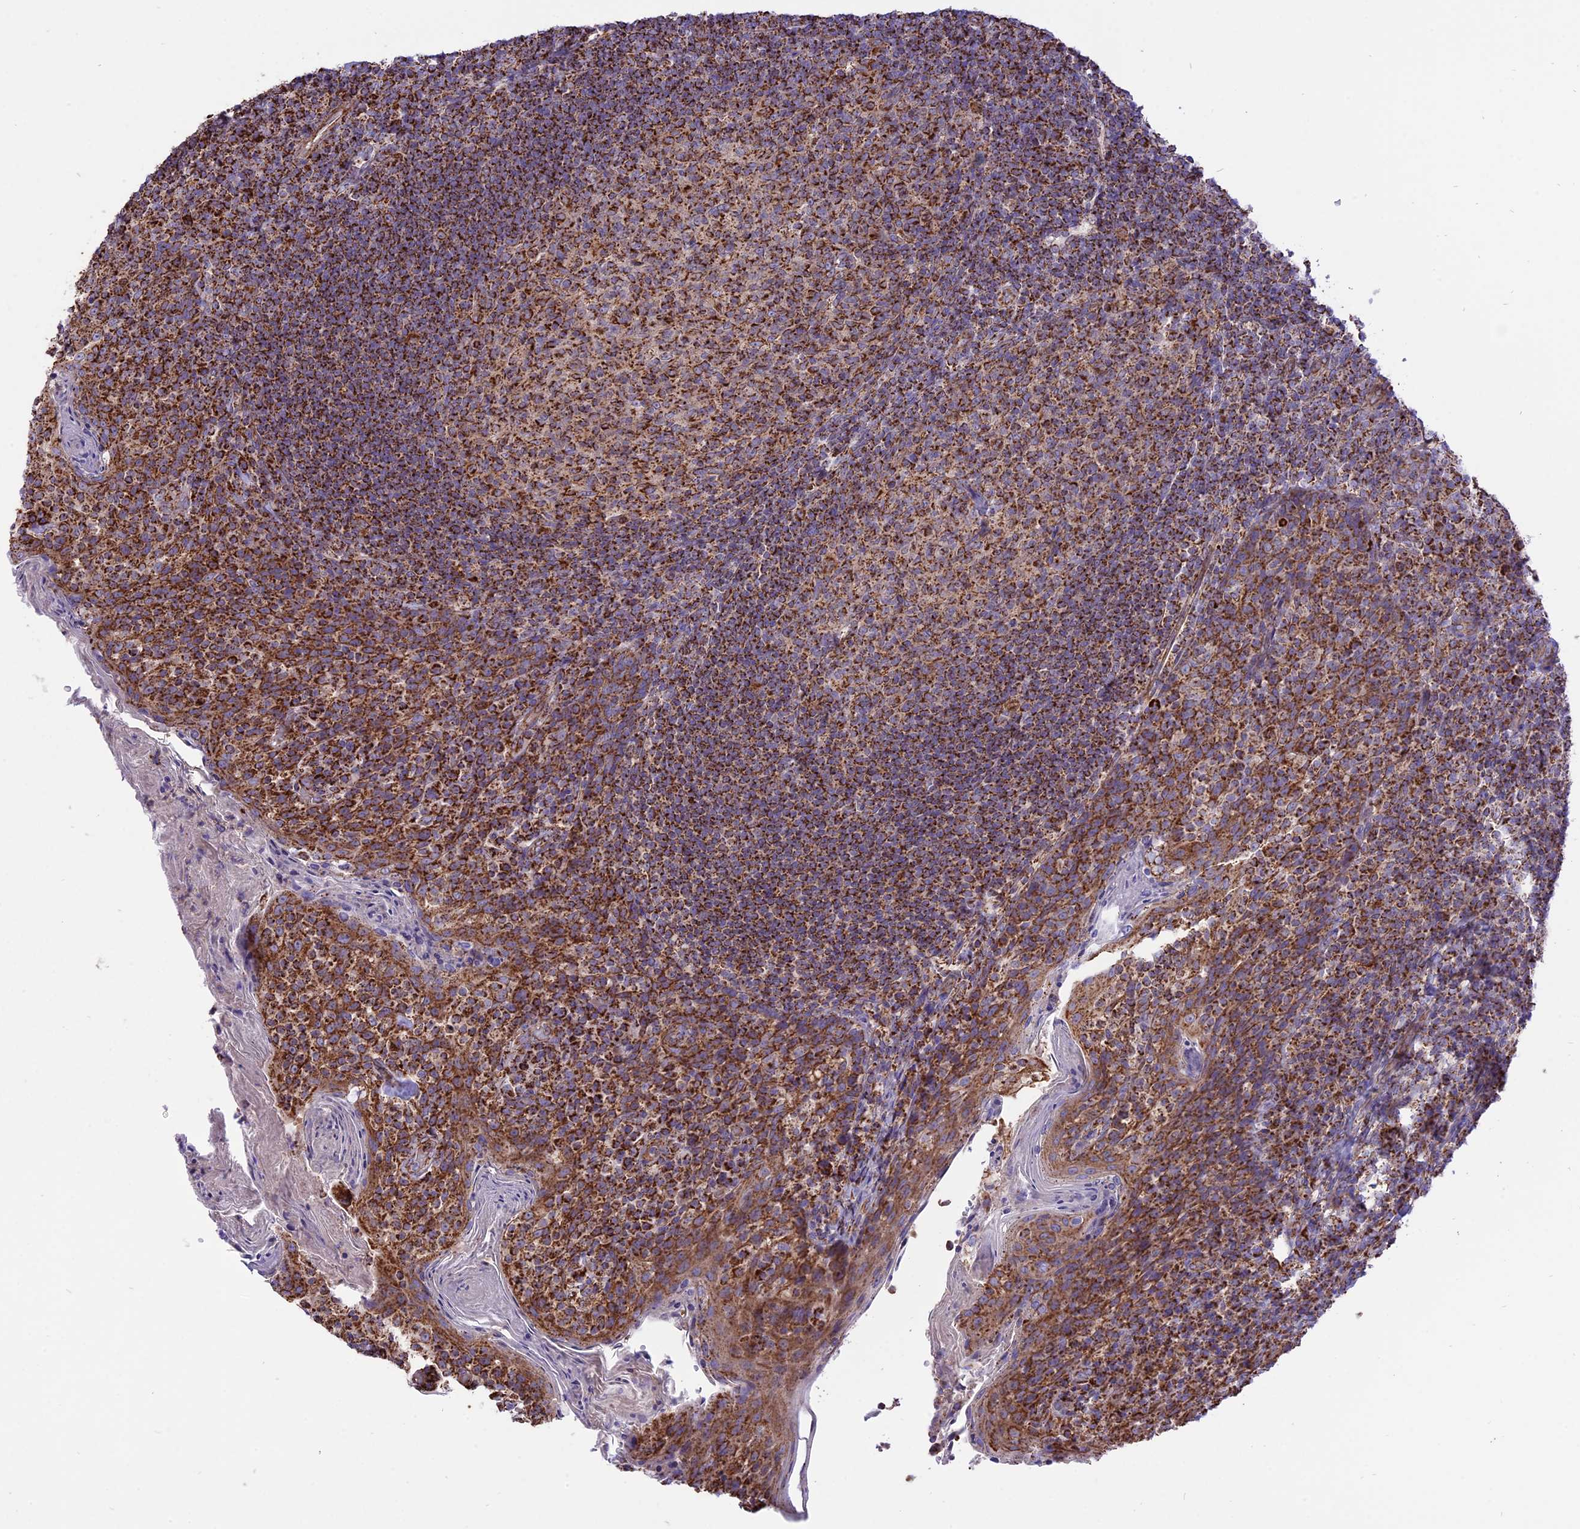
{"staining": {"intensity": "strong", "quantity": "25%-75%", "location": "cytoplasmic/membranous"}, "tissue": "tonsil", "cell_type": "Germinal center cells", "image_type": "normal", "snomed": [{"axis": "morphology", "description": "Normal tissue, NOS"}, {"axis": "topography", "description": "Tonsil"}], "caption": "Tonsil stained with a brown dye exhibits strong cytoplasmic/membranous positive expression in approximately 25%-75% of germinal center cells.", "gene": "TTC4", "patient": {"sex": "female", "age": 10}}